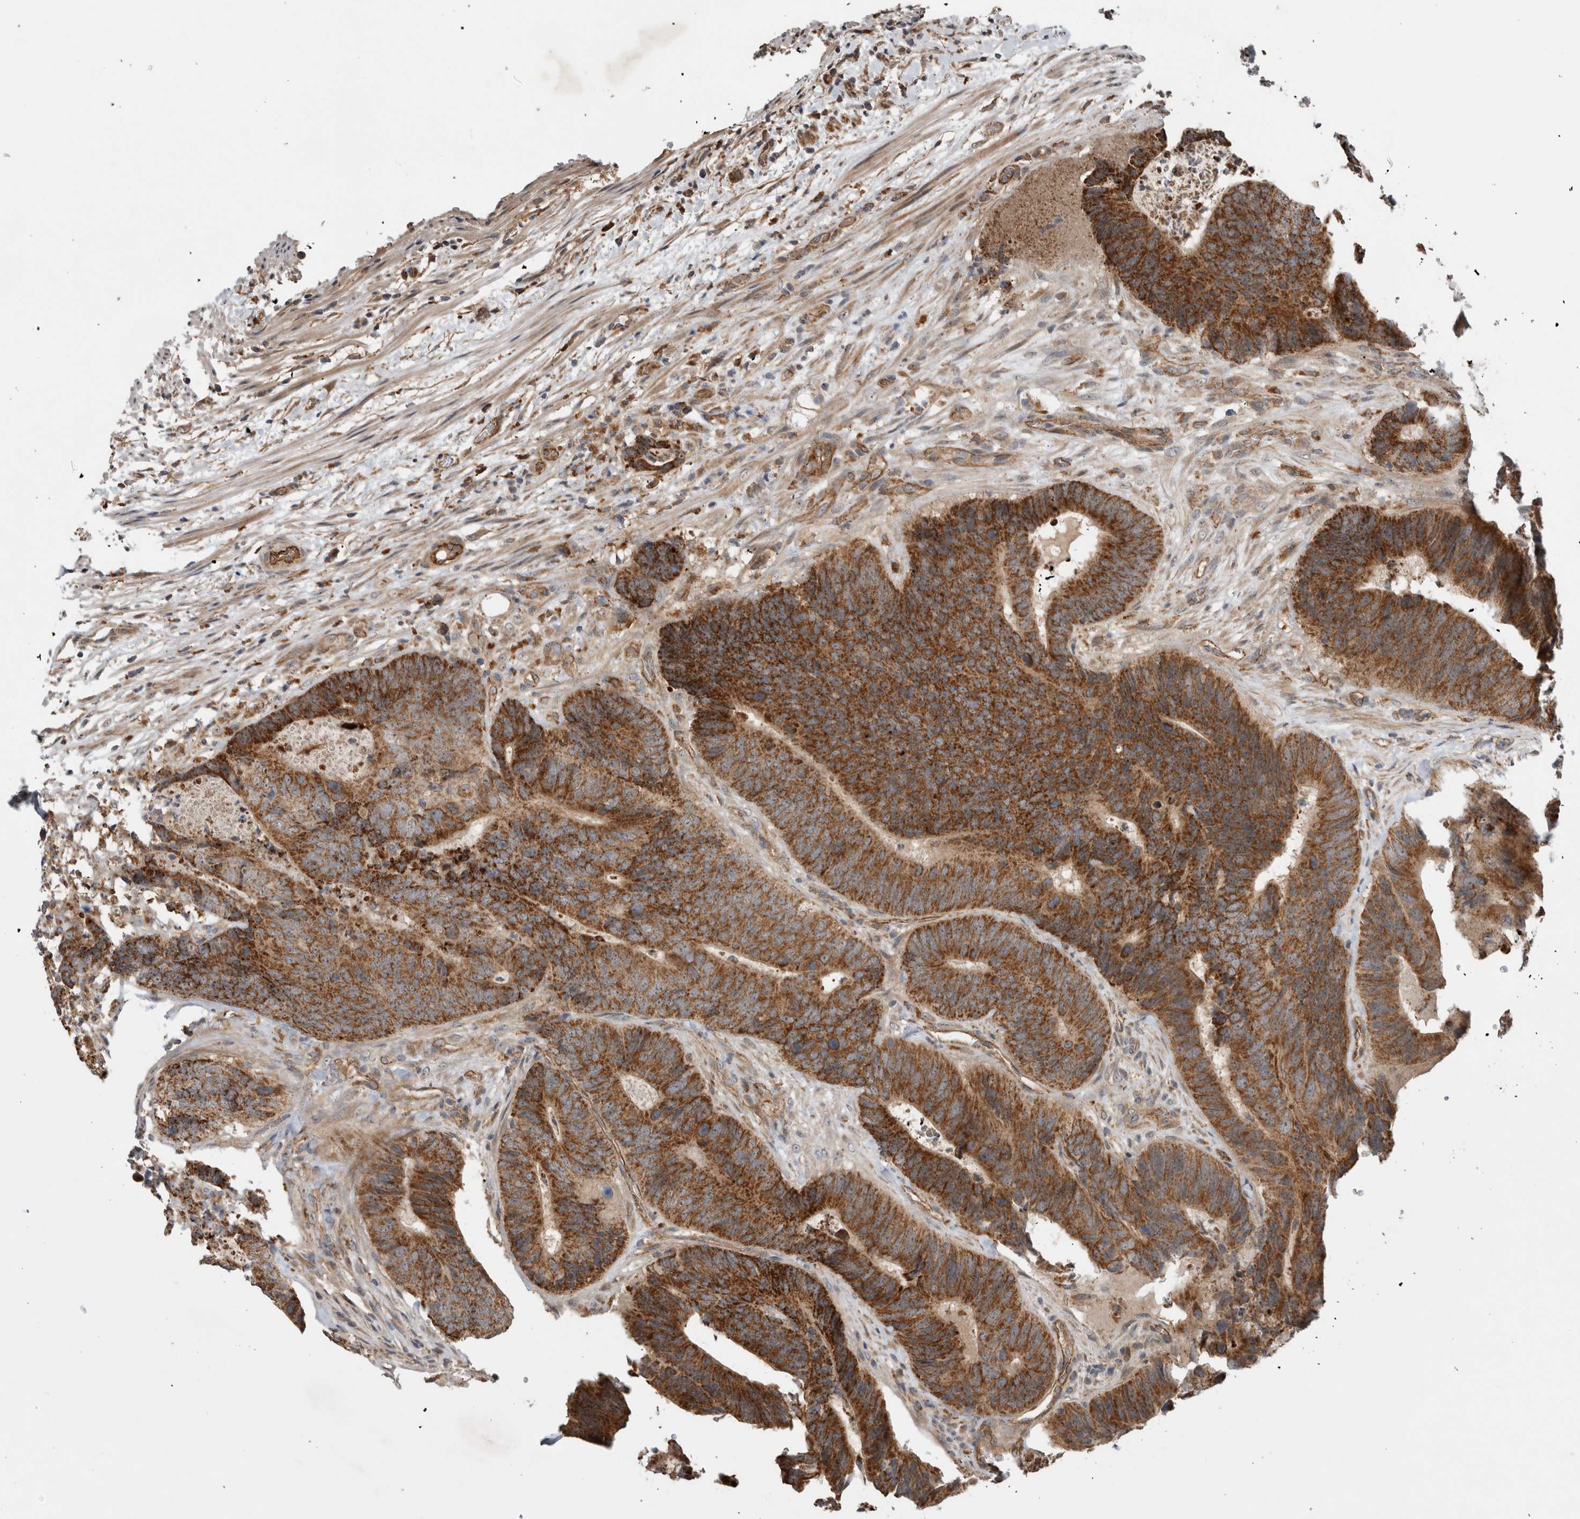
{"staining": {"intensity": "strong", "quantity": ">75%", "location": "cytoplasmic/membranous"}, "tissue": "colorectal cancer", "cell_type": "Tumor cells", "image_type": "cancer", "snomed": [{"axis": "morphology", "description": "Adenocarcinoma, NOS"}, {"axis": "topography", "description": "Colon"}], "caption": "IHC staining of adenocarcinoma (colorectal), which displays high levels of strong cytoplasmic/membranous positivity in approximately >75% of tumor cells indicating strong cytoplasmic/membranous protein positivity. The staining was performed using DAB (brown) for protein detection and nuclei were counterstained in hematoxylin (blue).", "gene": "ADGRL3", "patient": {"sex": "male", "age": 56}}